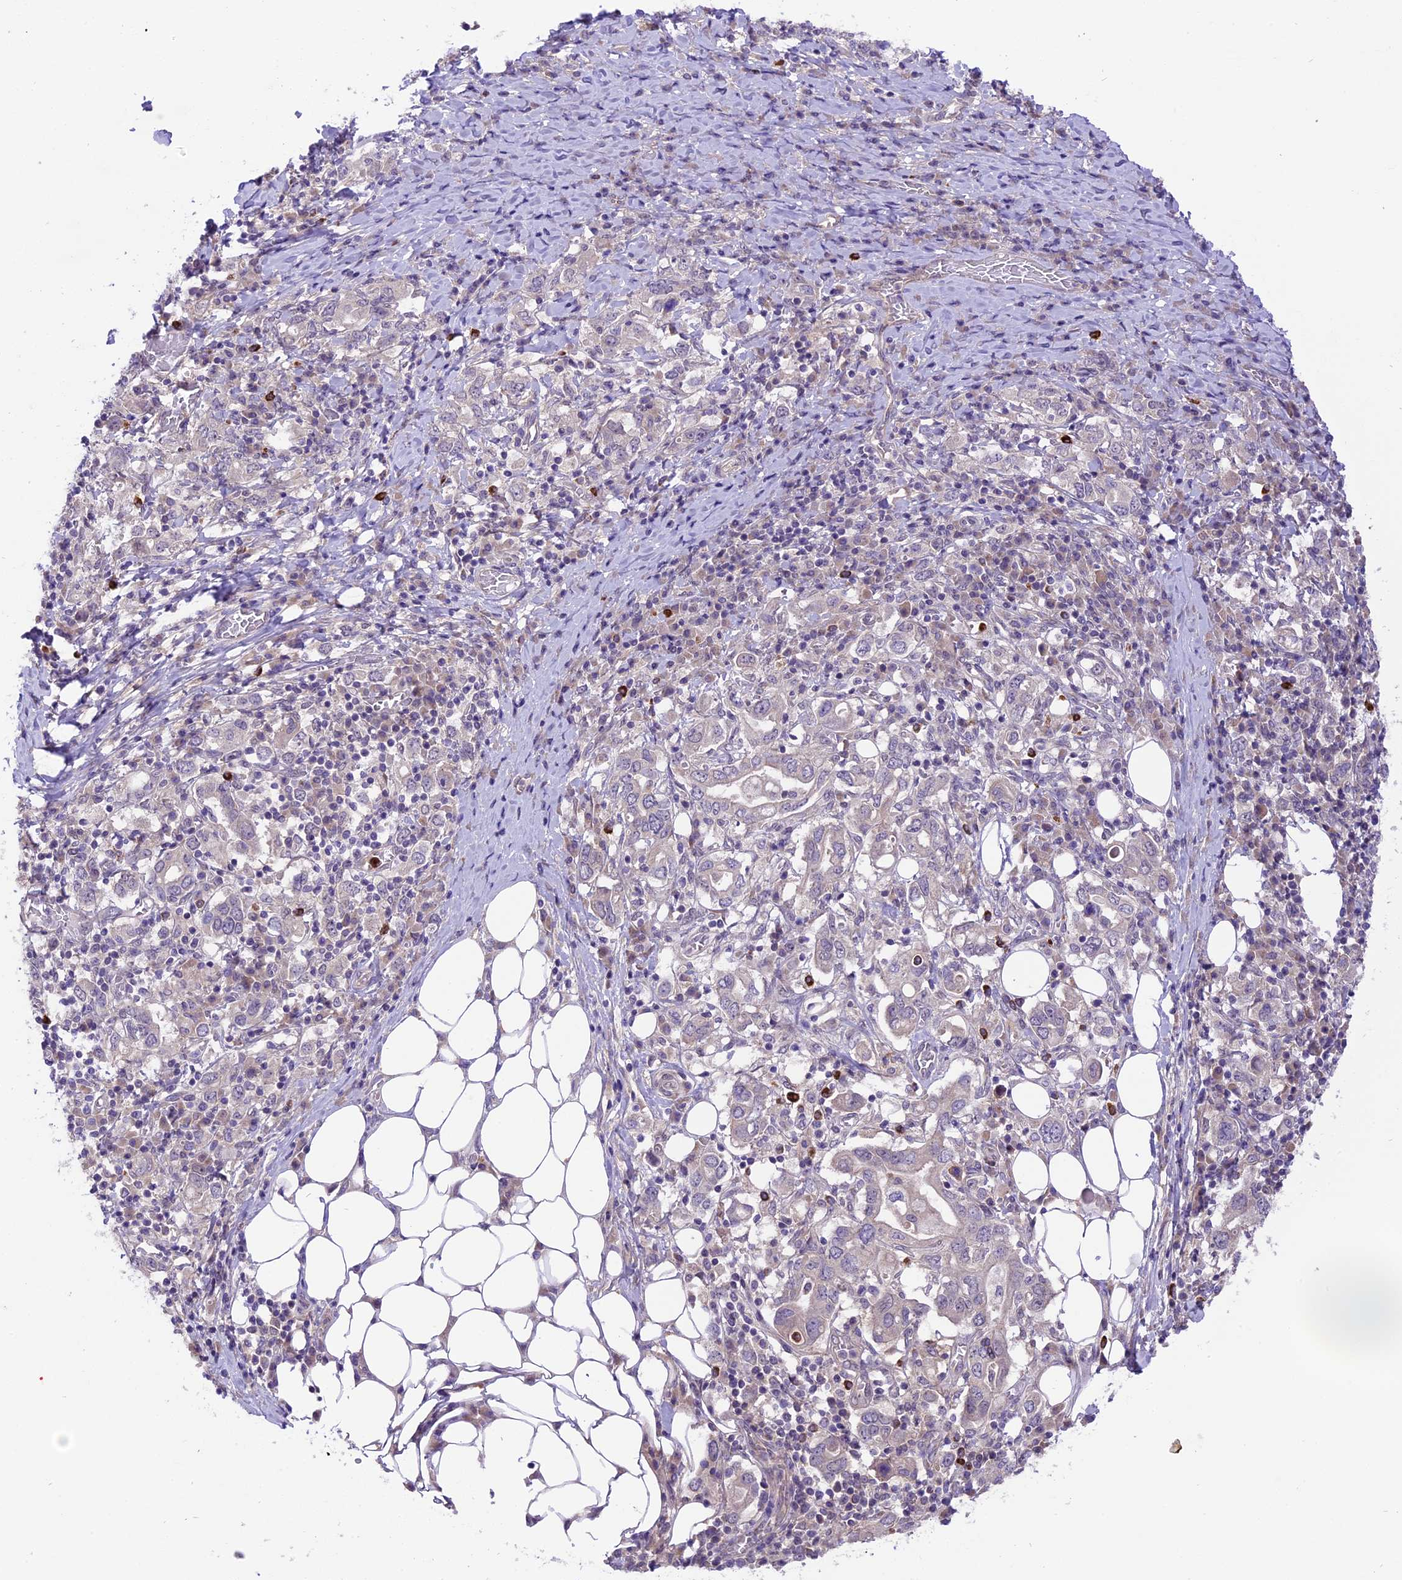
{"staining": {"intensity": "negative", "quantity": "none", "location": "none"}, "tissue": "stomach cancer", "cell_type": "Tumor cells", "image_type": "cancer", "snomed": [{"axis": "morphology", "description": "Adenocarcinoma, NOS"}, {"axis": "topography", "description": "Stomach, upper"}, {"axis": "topography", "description": "Stomach"}], "caption": "A high-resolution histopathology image shows immunohistochemistry (IHC) staining of stomach cancer, which reveals no significant staining in tumor cells.", "gene": "SPRED1", "patient": {"sex": "male", "age": 62}}